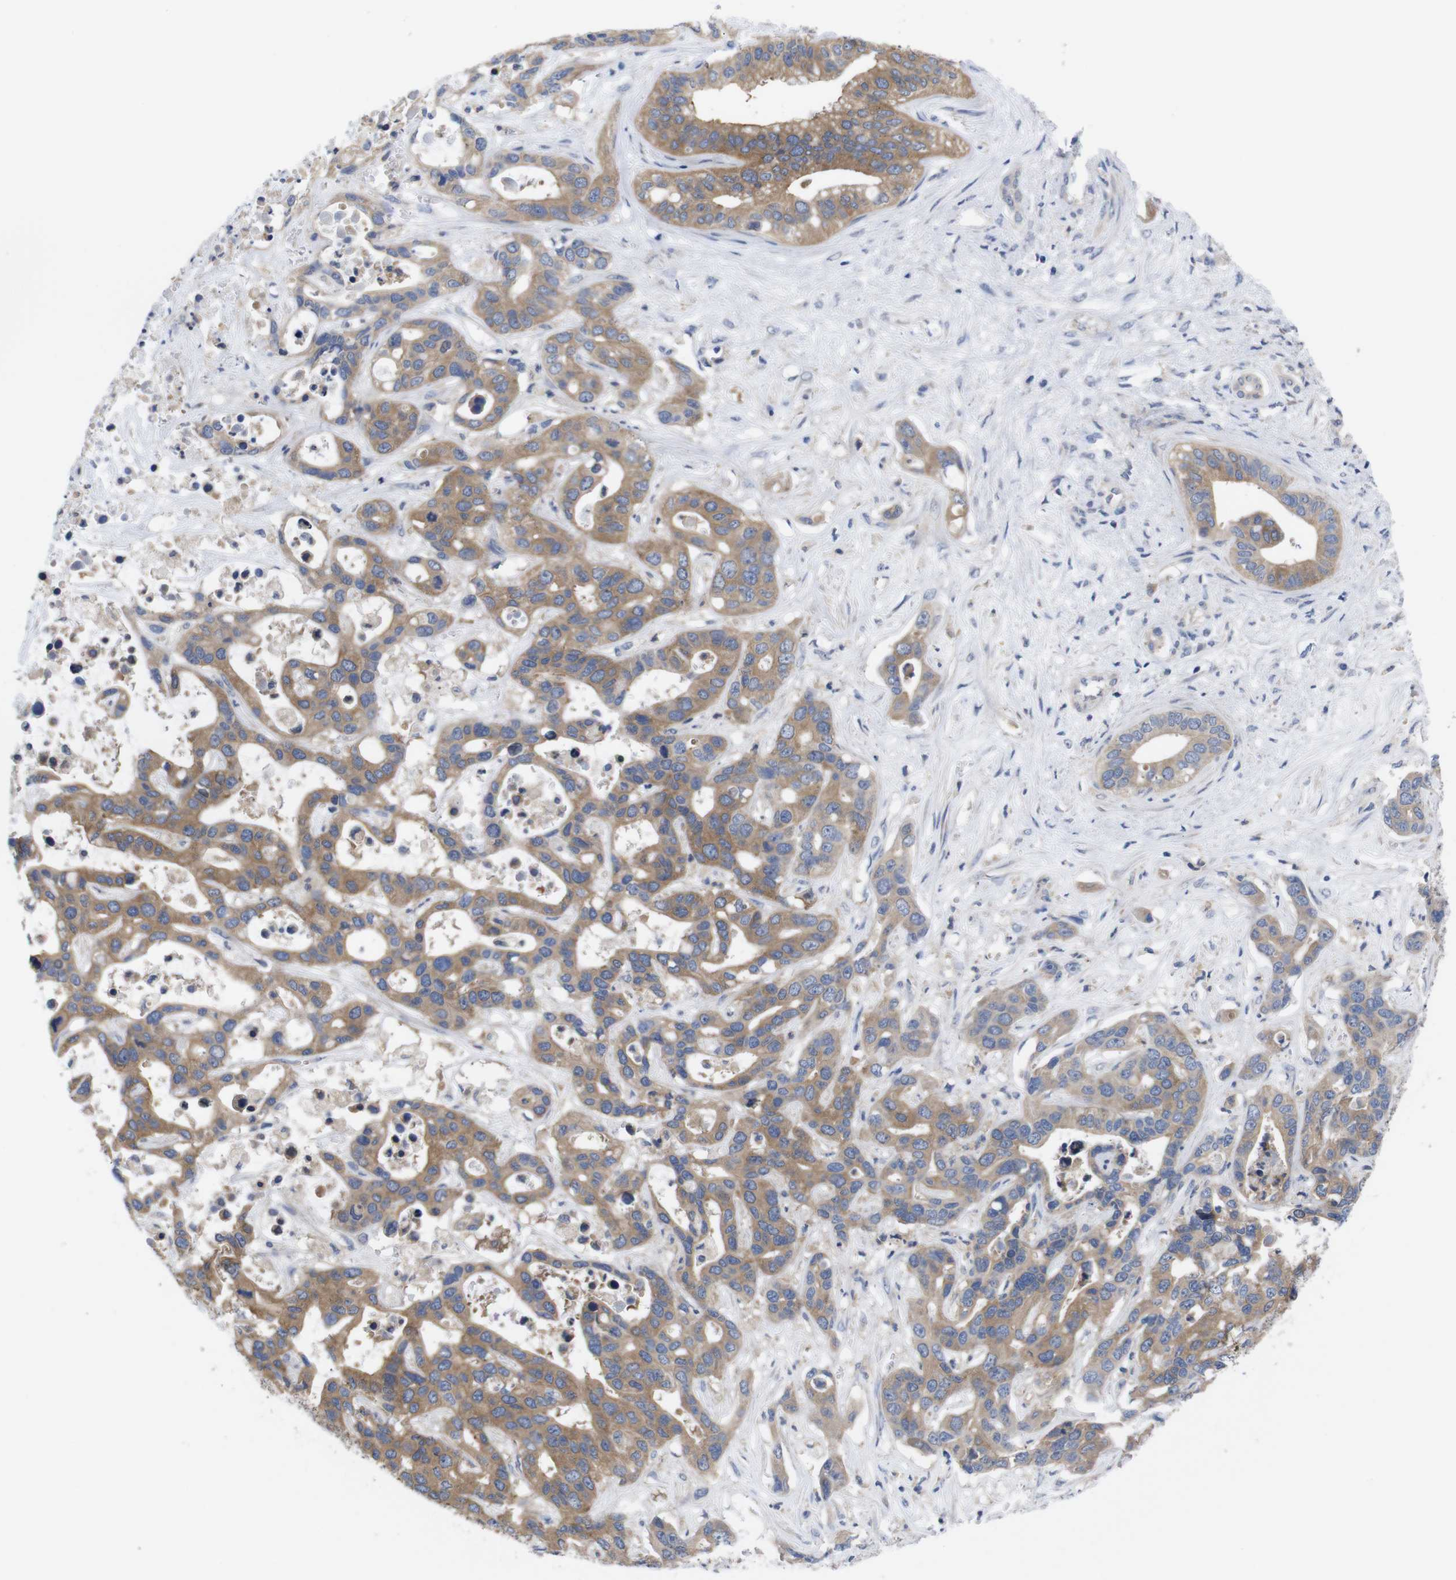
{"staining": {"intensity": "moderate", "quantity": ">75%", "location": "cytoplasmic/membranous"}, "tissue": "liver cancer", "cell_type": "Tumor cells", "image_type": "cancer", "snomed": [{"axis": "morphology", "description": "Cholangiocarcinoma"}, {"axis": "topography", "description": "Liver"}], "caption": "Brown immunohistochemical staining in human liver cancer (cholangiocarcinoma) demonstrates moderate cytoplasmic/membranous positivity in about >75% of tumor cells.", "gene": "USH1C", "patient": {"sex": "female", "age": 65}}